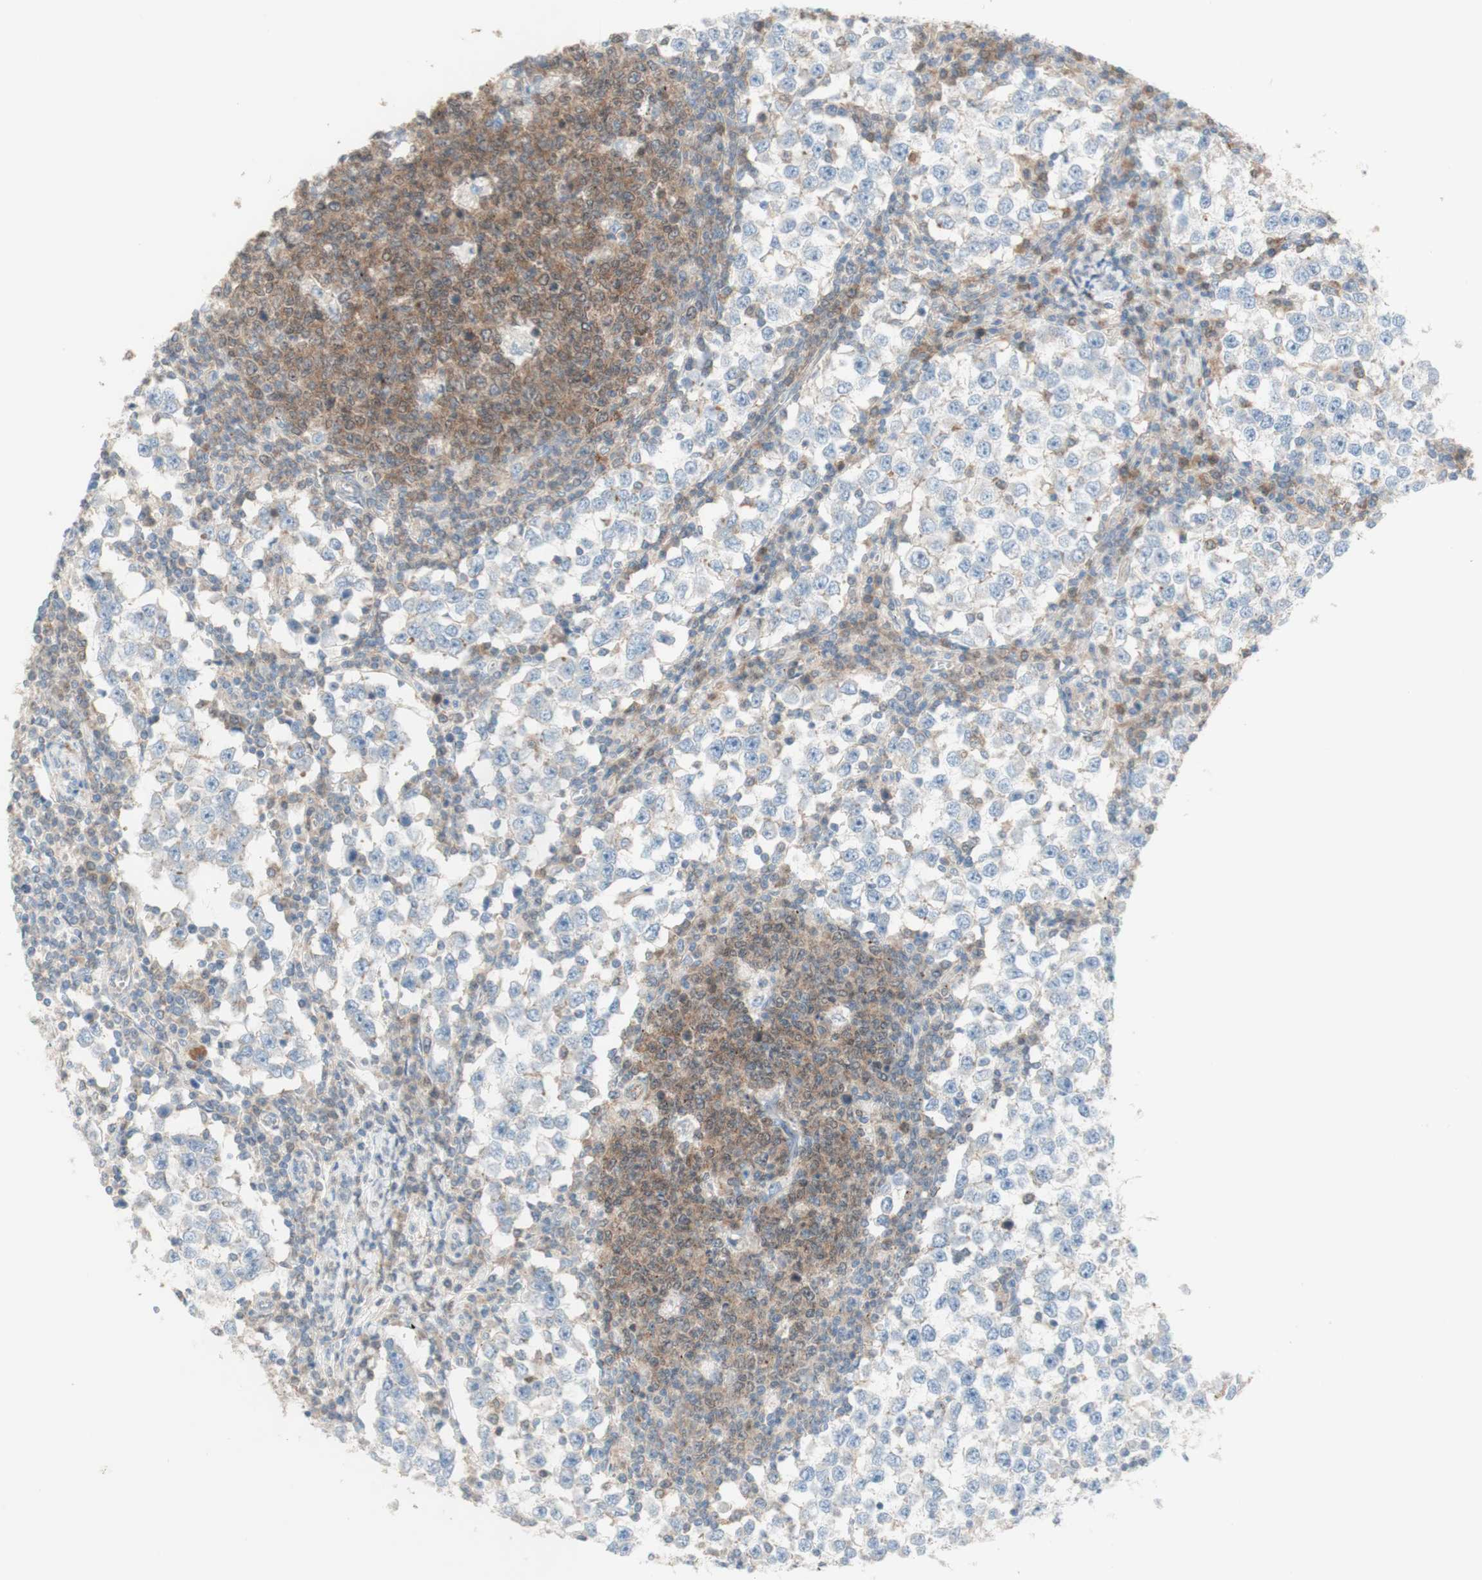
{"staining": {"intensity": "weak", "quantity": ">75%", "location": "cytoplasmic/membranous"}, "tissue": "testis cancer", "cell_type": "Tumor cells", "image_type": "cancer", "snomed": [{"axis": "morphology", "description": "Seminoma, NOS"}, {"axis": "topography", "description": "Testis"}], "caption": "Immunohistochemistry (IHC) staining of seminoma (testis), which shows low levels of weak cytoplasmic/membranous positivity in approximately >75% of tumor cells indicating weak cytoplasmic/membranous protein expression. The staining was performed using DAB (3,3'-diaminobenzidine) (brown) for protein detection and nuclei were counterstained in hematoxylin (blue).", "gene": "POU2AF1", "patient": {"sex": "male", "age": 65}}